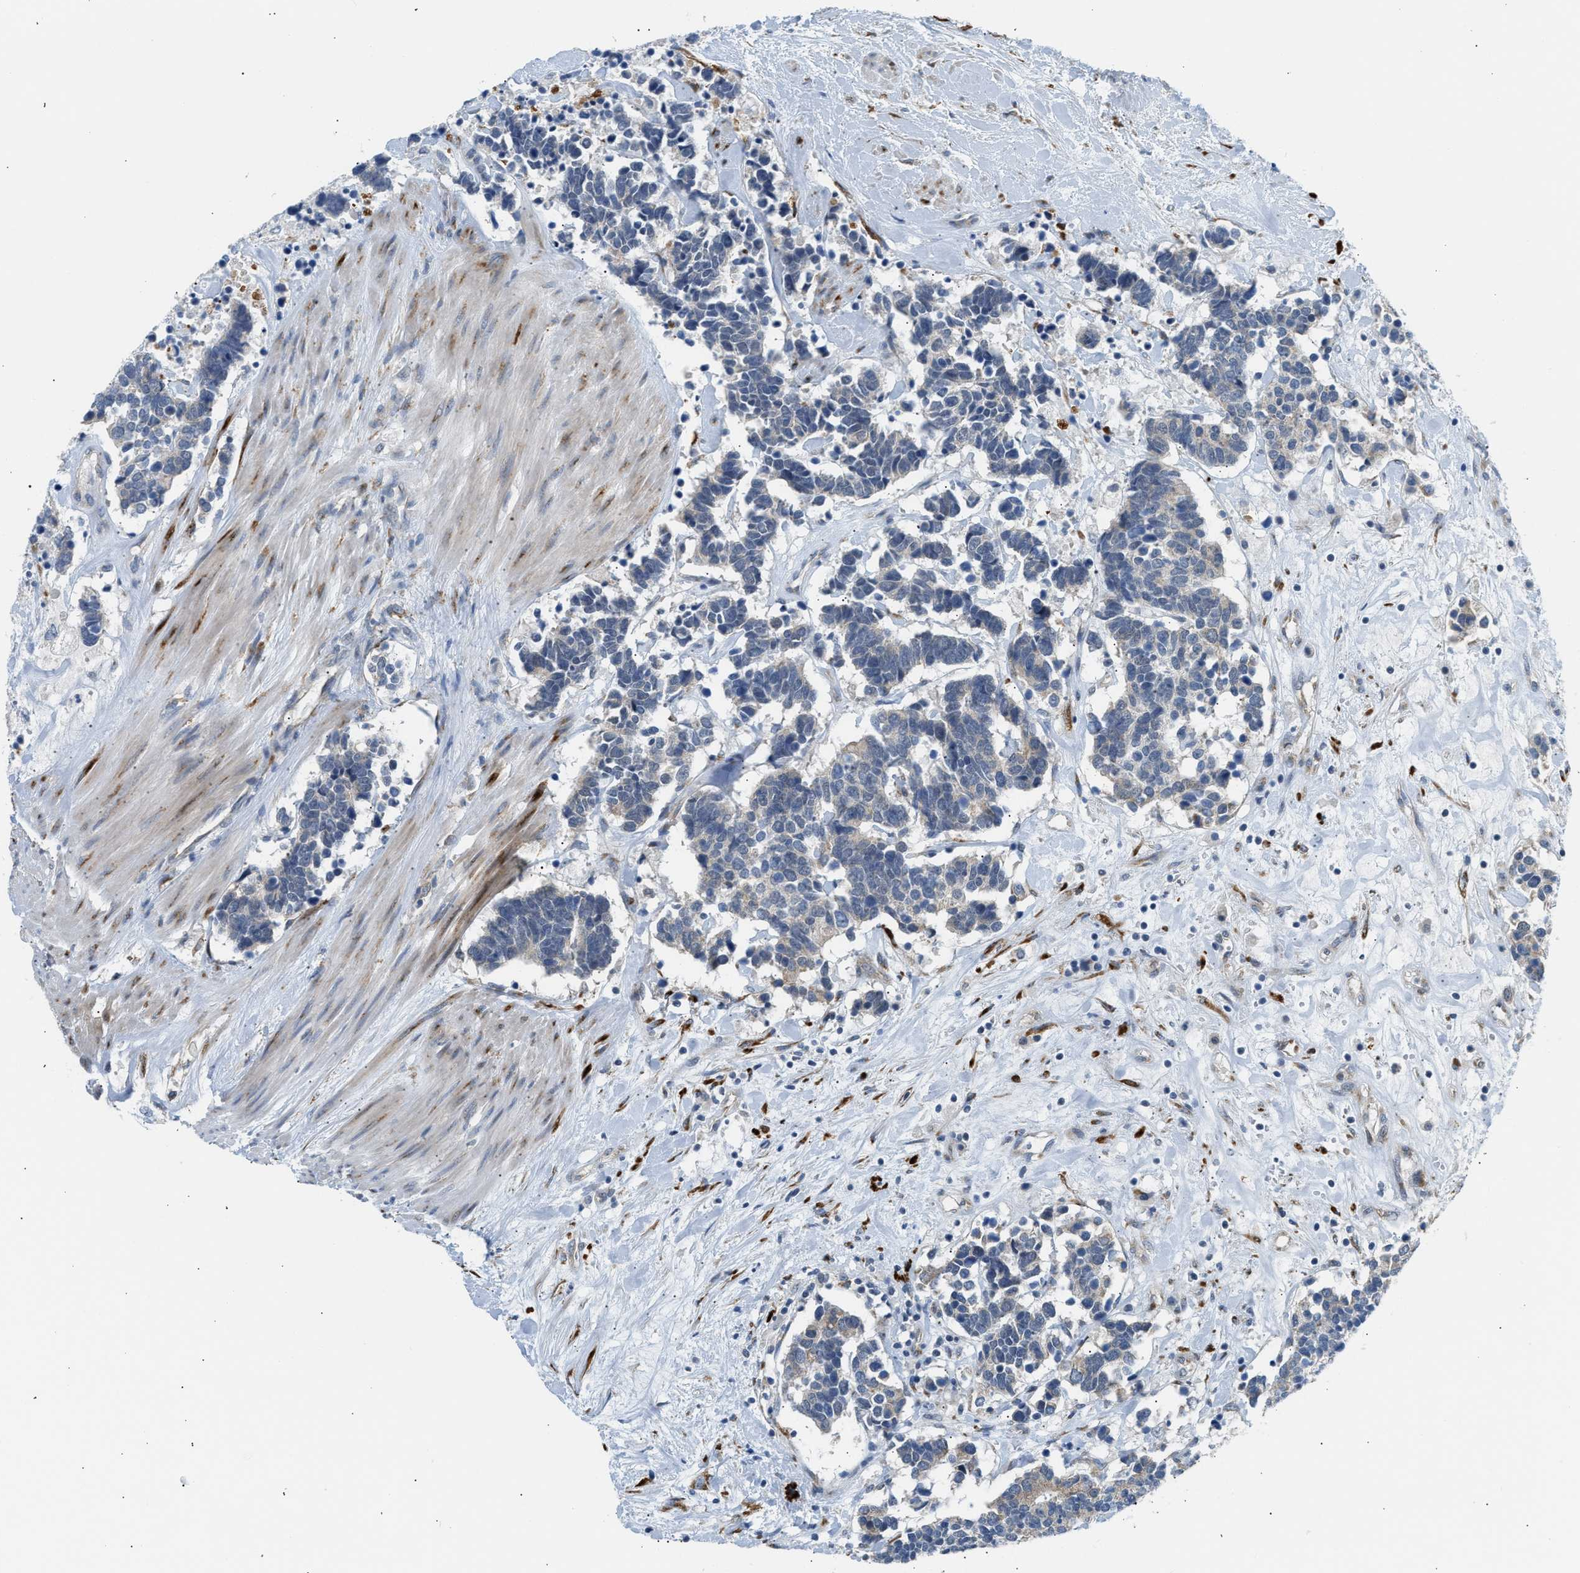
{"staining": {"intensity": "weak", "quantity": "<25%", "location": "cytoplasmic/membranous"}, "tissue": "carcinoid", "cell_type": "Tumor cells", "image_type": "cancer", "snomed": [{"axis": "morphology", "description": "Carcinoma, NOS"}, {"axis": "morphology", "description": "Carcinoid, malignant, NOS"}, {"axis": "topography", "description": "Urinary bladder"}], "caption": "Immunohistochemistry of human carcinoid (malignant) exhibits no expression in tumor cells. (DAB immunohistochemistry visualized using brightfield microscopy, high magnification).", "gene": "KCNC2", "patient": {"sex": "male", "age": 57}}